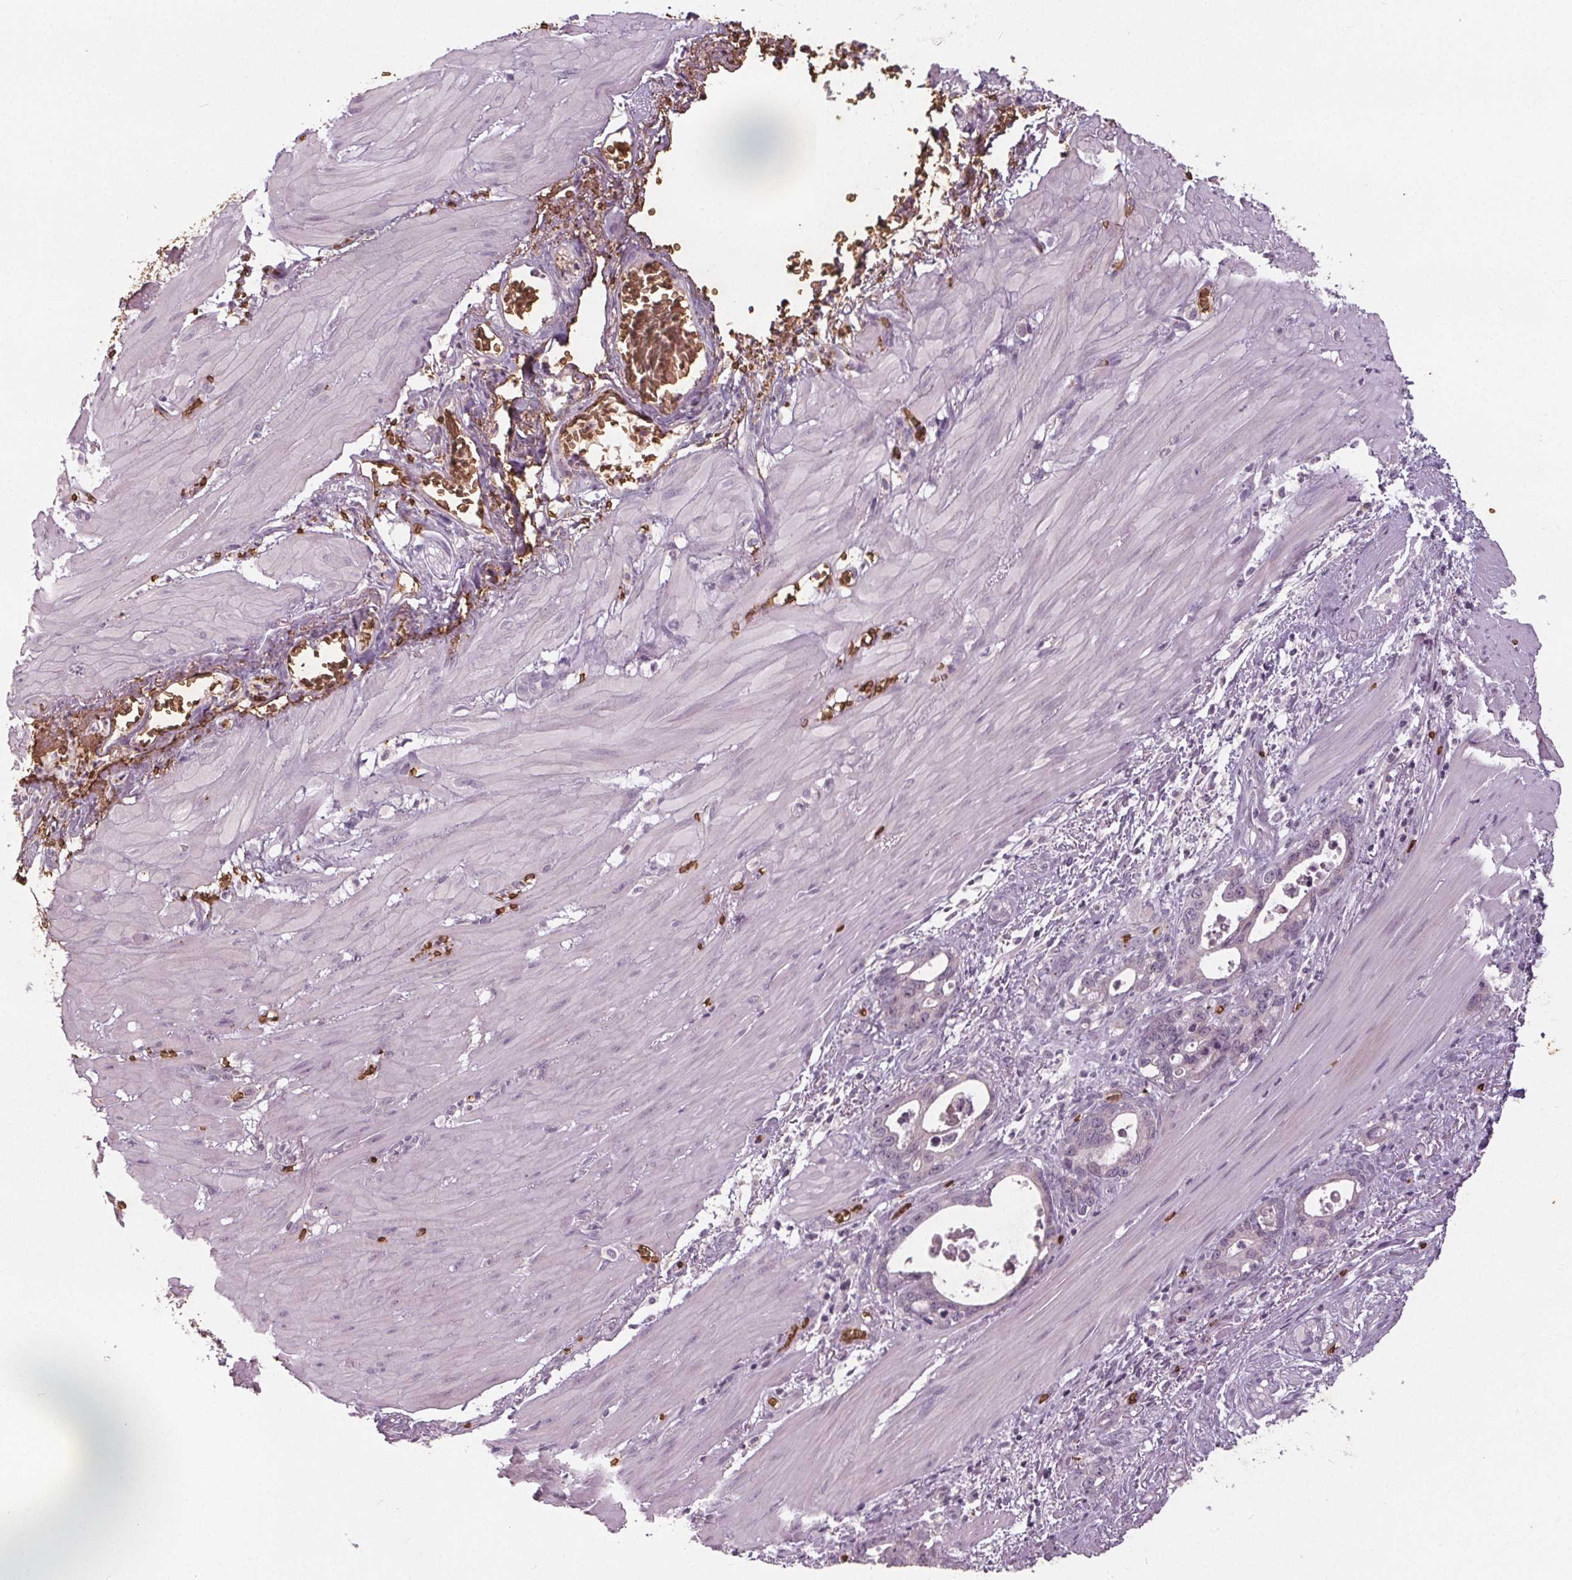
{"staining": {"intensity": "negative", "quantity": "none", "location": "none"}, "tissue": "stomach cancer", "cell_type": "Tumor cells", "image_type": "cancer", "snomed": [{"axis": "morphology", "description": "Normal tissue, NOS"}, {"axis": "morphology", "description": "Adenocarcinoma, NOS"}, {"axis": "topography", "description": "Esophagus"}, {"axis": "topography", "description": "Stomach, upper"}], "caption": "The IHC histopathology image has no significant expression in tumor cells of stomach cancer tissue. (IHC, brightfield microscopy, high magnification).", "gene": "SLC4A1", "patient": {"sex": "male", "age": 74}}